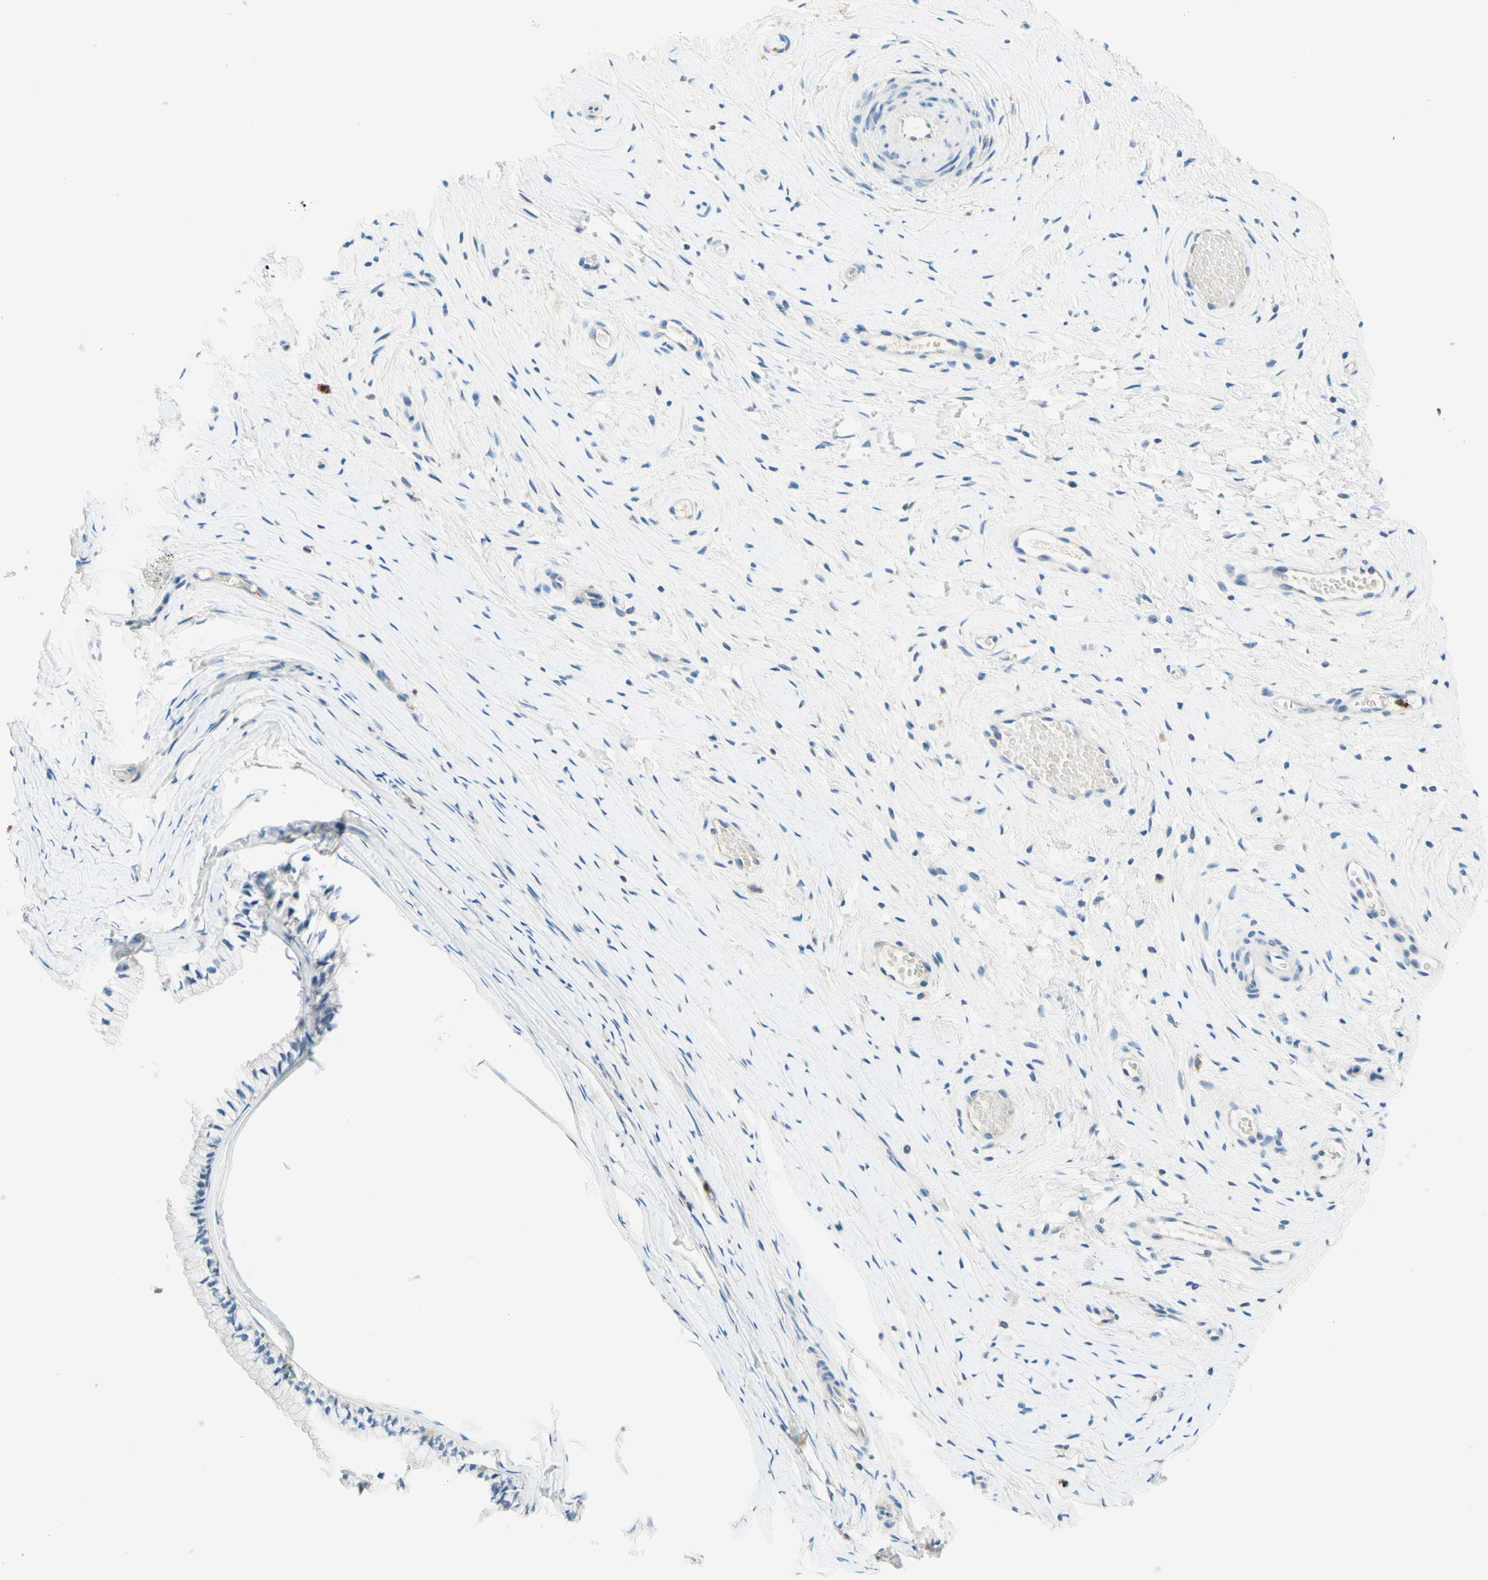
{"staining": {"intensity": "negative", "quantity": "none", "location": "none"}, "tissue": "cervix", "cell_type": "Glandular cells", "image_type": "normal", "snomed": [{"axis": "morphology", "description": "Normal tissue, NOS"}, {"axis": "topography", "description": "Cervix"}], "caption": "This is an immunohistochemistry image of unremarkable human cervix. There is no expression in glandular cells.", "gene": "SIGLEC9", "patient": {"sex": "female", "age": 39}}